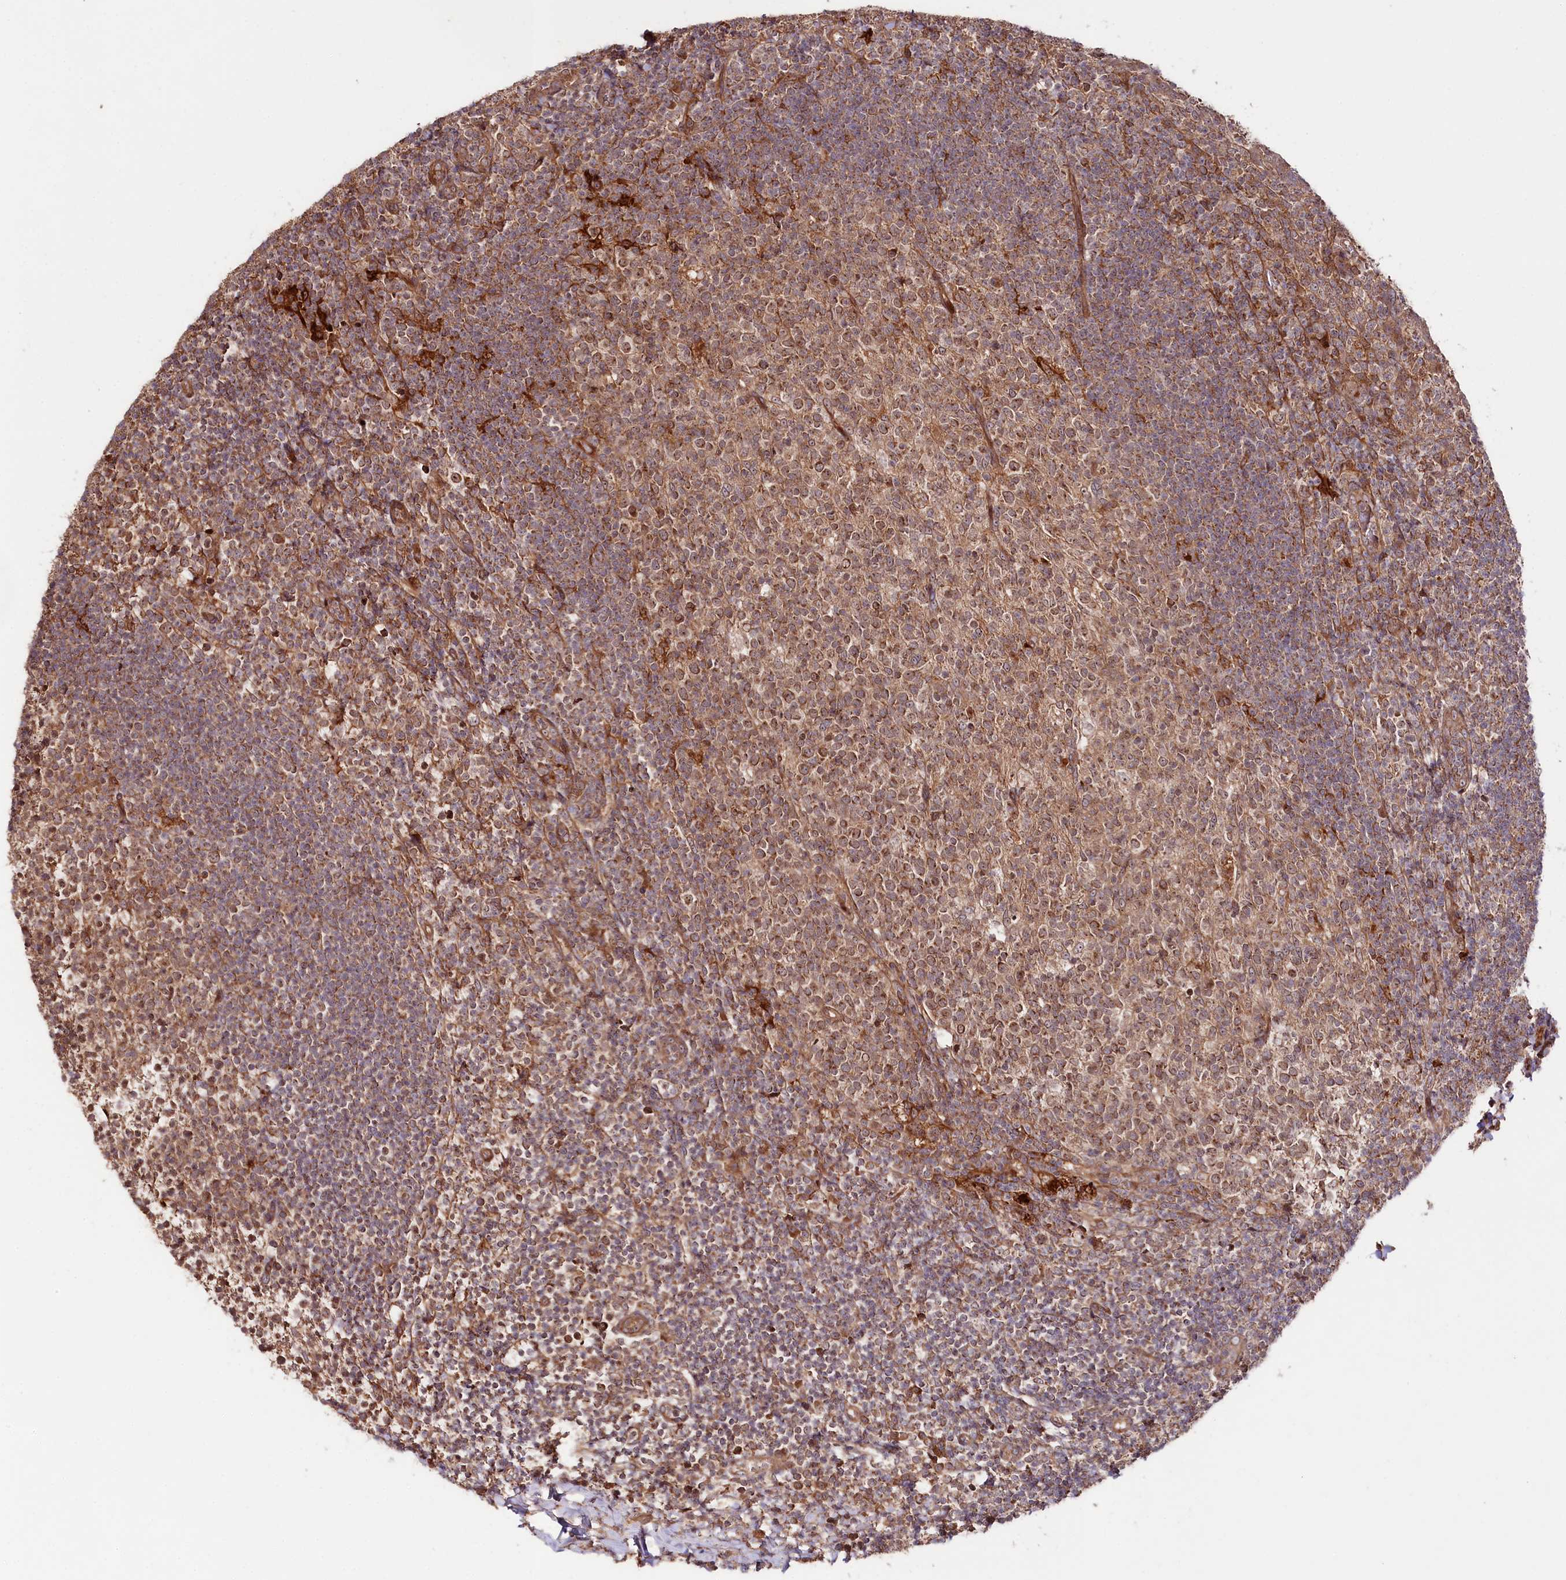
{"staining": {"intensity": "moderate", "quantity": "25%-75%", "location": "cytoplasmic/membranous"}, "tissue": "tonsil", "cell_type": "Germinal center cells", "image_type": "normal", "snomed": [{"axis": "morphology", "description": "Normal tissue, NOS"}, {"axis": "topography", "description": "Tonsil"}], "caption": "Approximately 25%-75% of germinal center cells in normal tonsil show moderate cytoplasmic/membranous protein staining as visualized by brown immunohistochemical staining.", "gene": "NEDD1", "patient": {"sex": "female", "age": 10}}